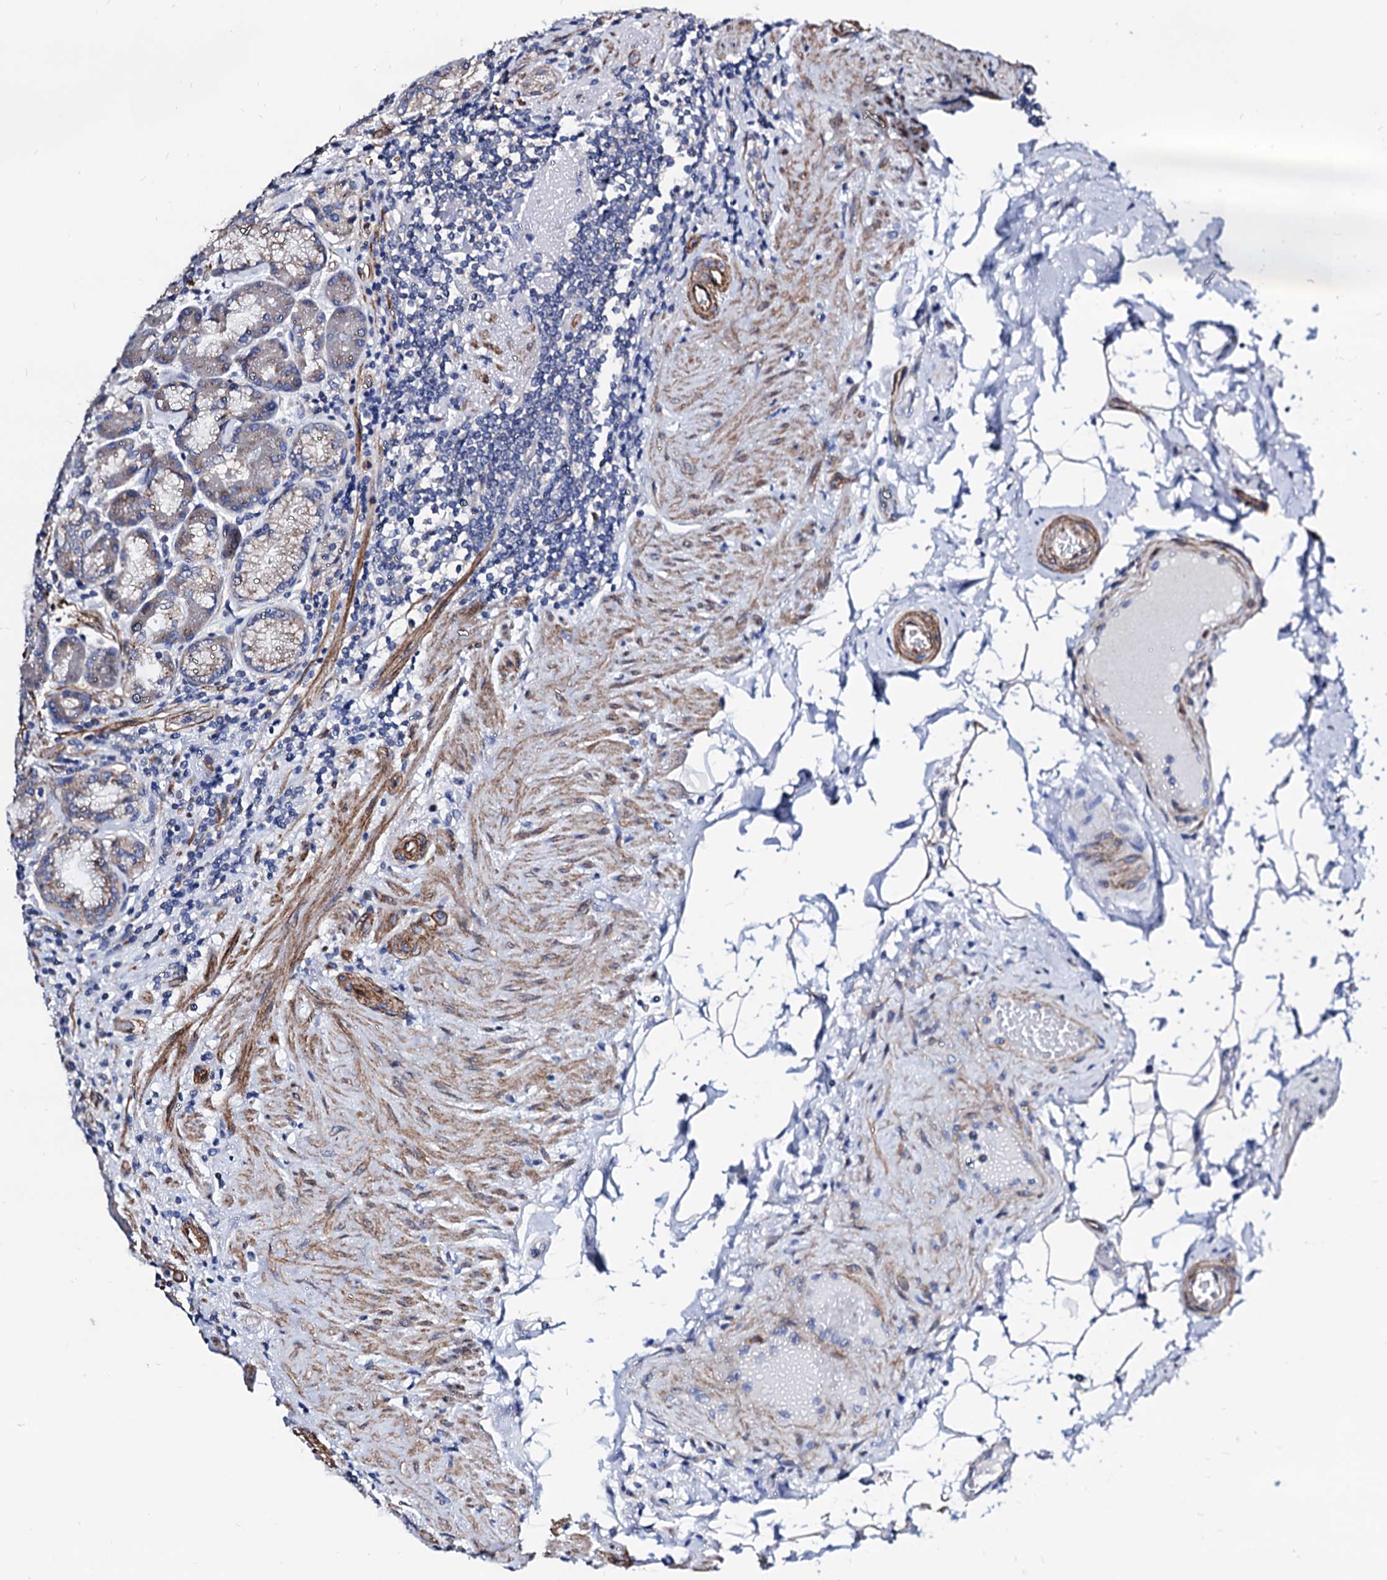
{"staining": {"intensity": "weak", "quantity": "<25%", "location": "cytoplasmic/membranous"}, "tissue": "stomach", "cell_type": "Glandular cells", "image_type": "normal", "snomed": [{"axis": "morphology", "description": "Normal tissue, NOS"}, {"axis": "topography", "description": "Stomach, upper"}, {"axis": "topography", "description": "Stomach, lower"}], "caption": "Stomach stained for a protein using immunohistochemistry (IHC) shows no positivity glandular cells.", "gene": "WDR11", "patient": {"sex": "female", "age": 76}}